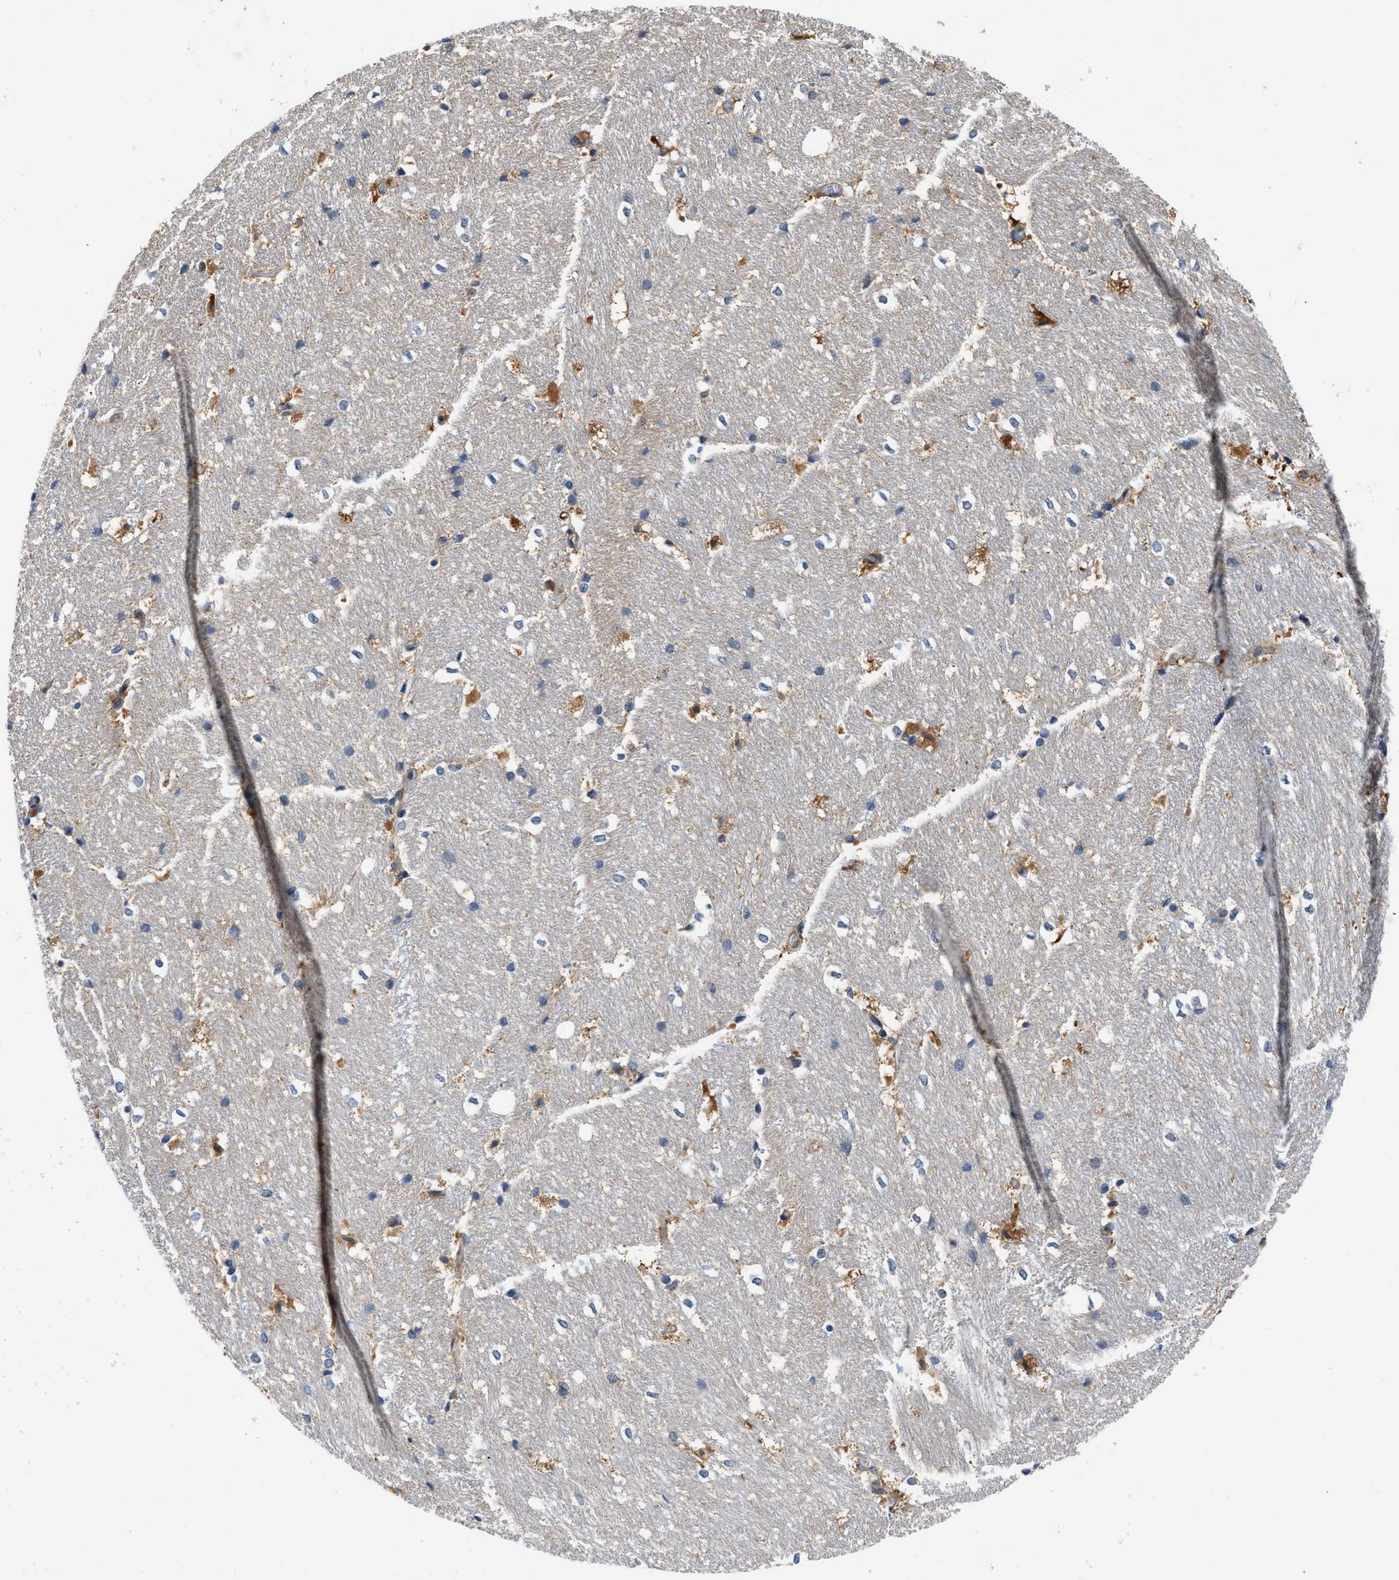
{"staining": {"intensity": "moderate", "quantity": "<25%", "location": "cytoplasmic/membranous"}, "tissue": "hippocampus", "cell_type": "Glial cells", "image_type": "normal", "snomed": [{"axis": "morphology", "description": "Normal tissue, NOS"}, {"axis": "topography", "description": "Hippocampus"}], "caption": "IHC (DAB (3,3'-diaminobenzidine)) staining of unremarkable hippocampus demonstrates moderate cytoplasmic/membranous protein positivity in approximately <25% of glial cells. (IHC, brightfield microscopy, high magnification).", "gene": "GPR31", "patient": {"sex": "female", "age": 19}}